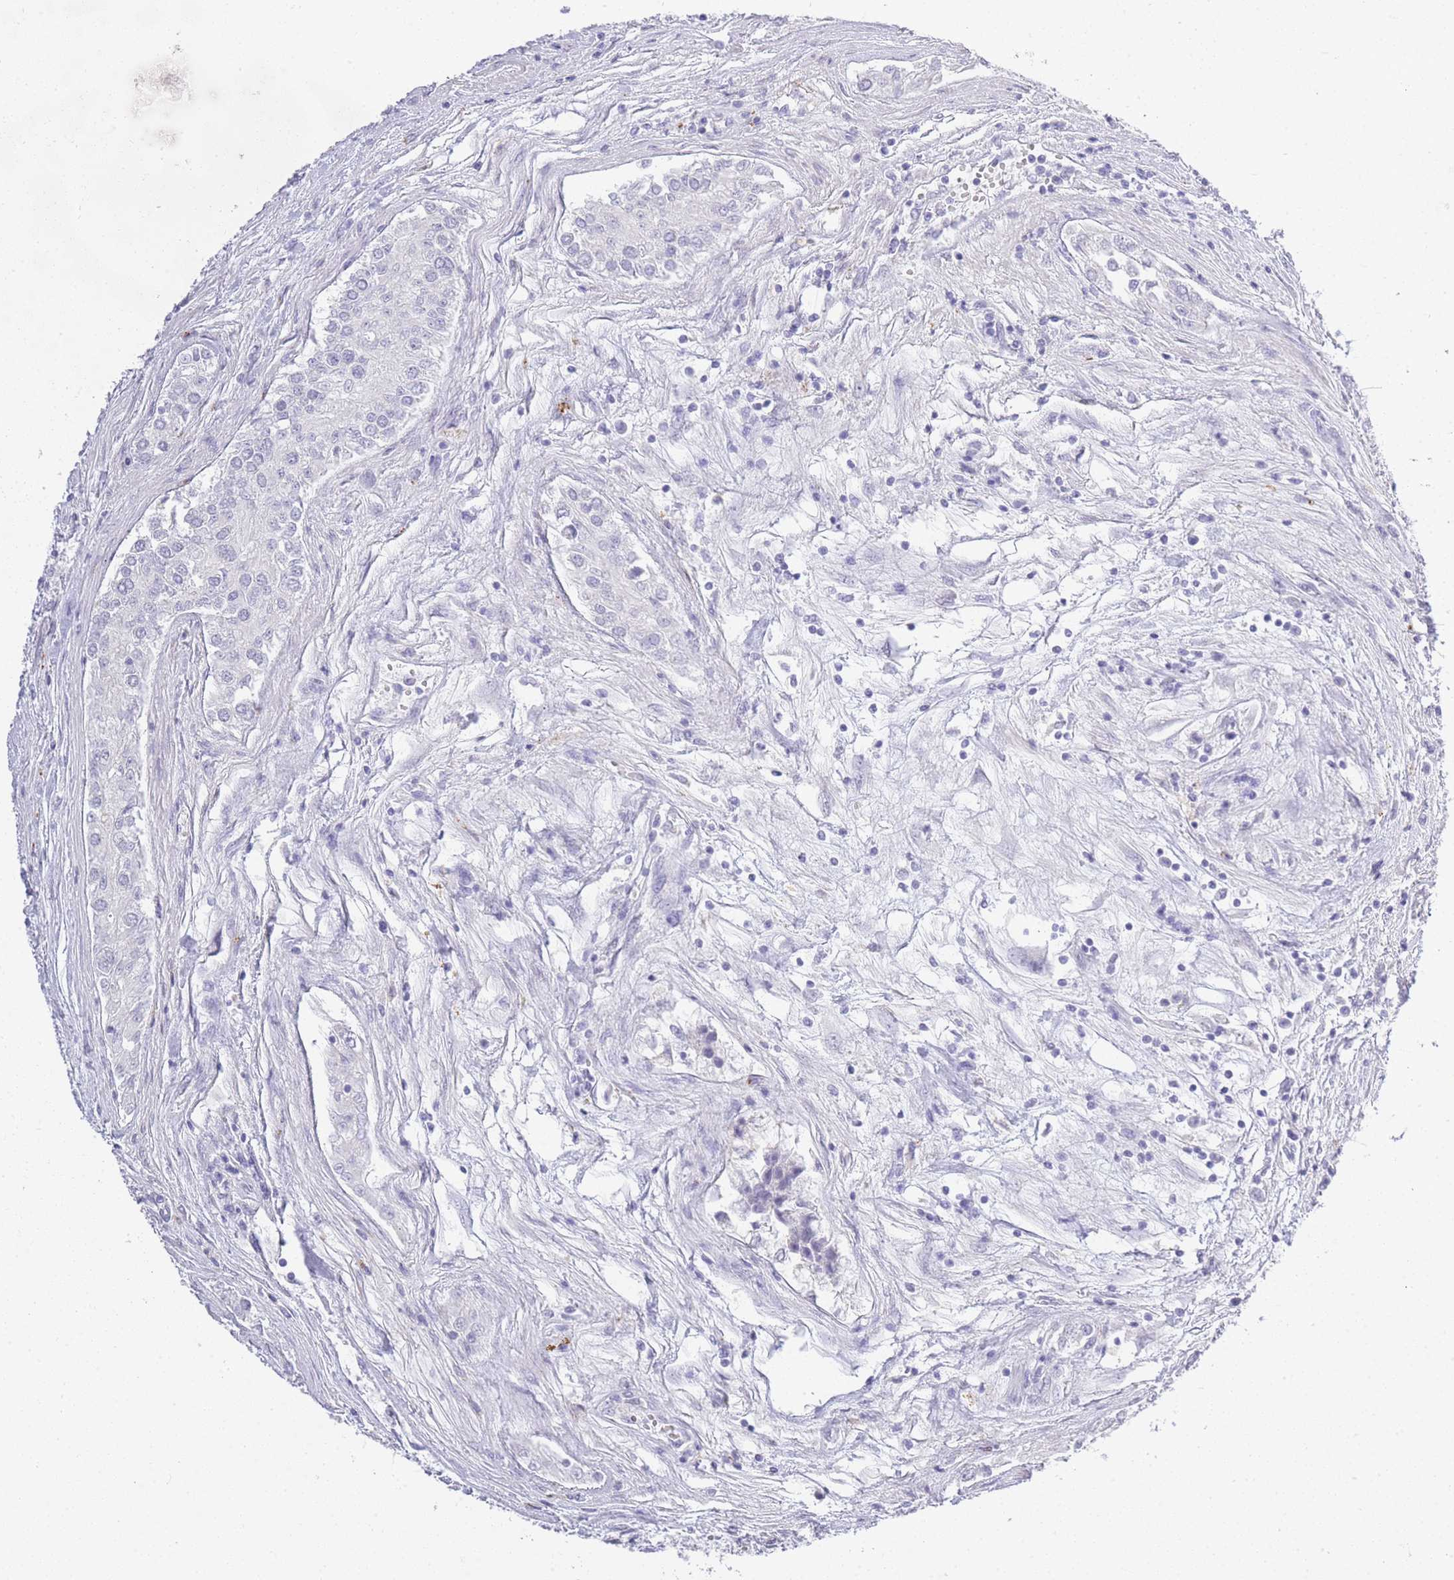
{"staining": {"intensity": "negative", "quantity": "none", "location": "none"}, "tissue": "testis cancer", "cell_type": "Tumor cells", "image_type": "cancer", "snomed": [{"axis": "morphology", "description": "Carcinoma, Embryonal, NOS"}, {"axis": "topography", "description": "Testis"}], "caption": "The histopathology image shows no staining of tumor cells in testis embryonal carcinoma.", "gene": "RHO", "patient": {"sex": "male", "age": 25}}